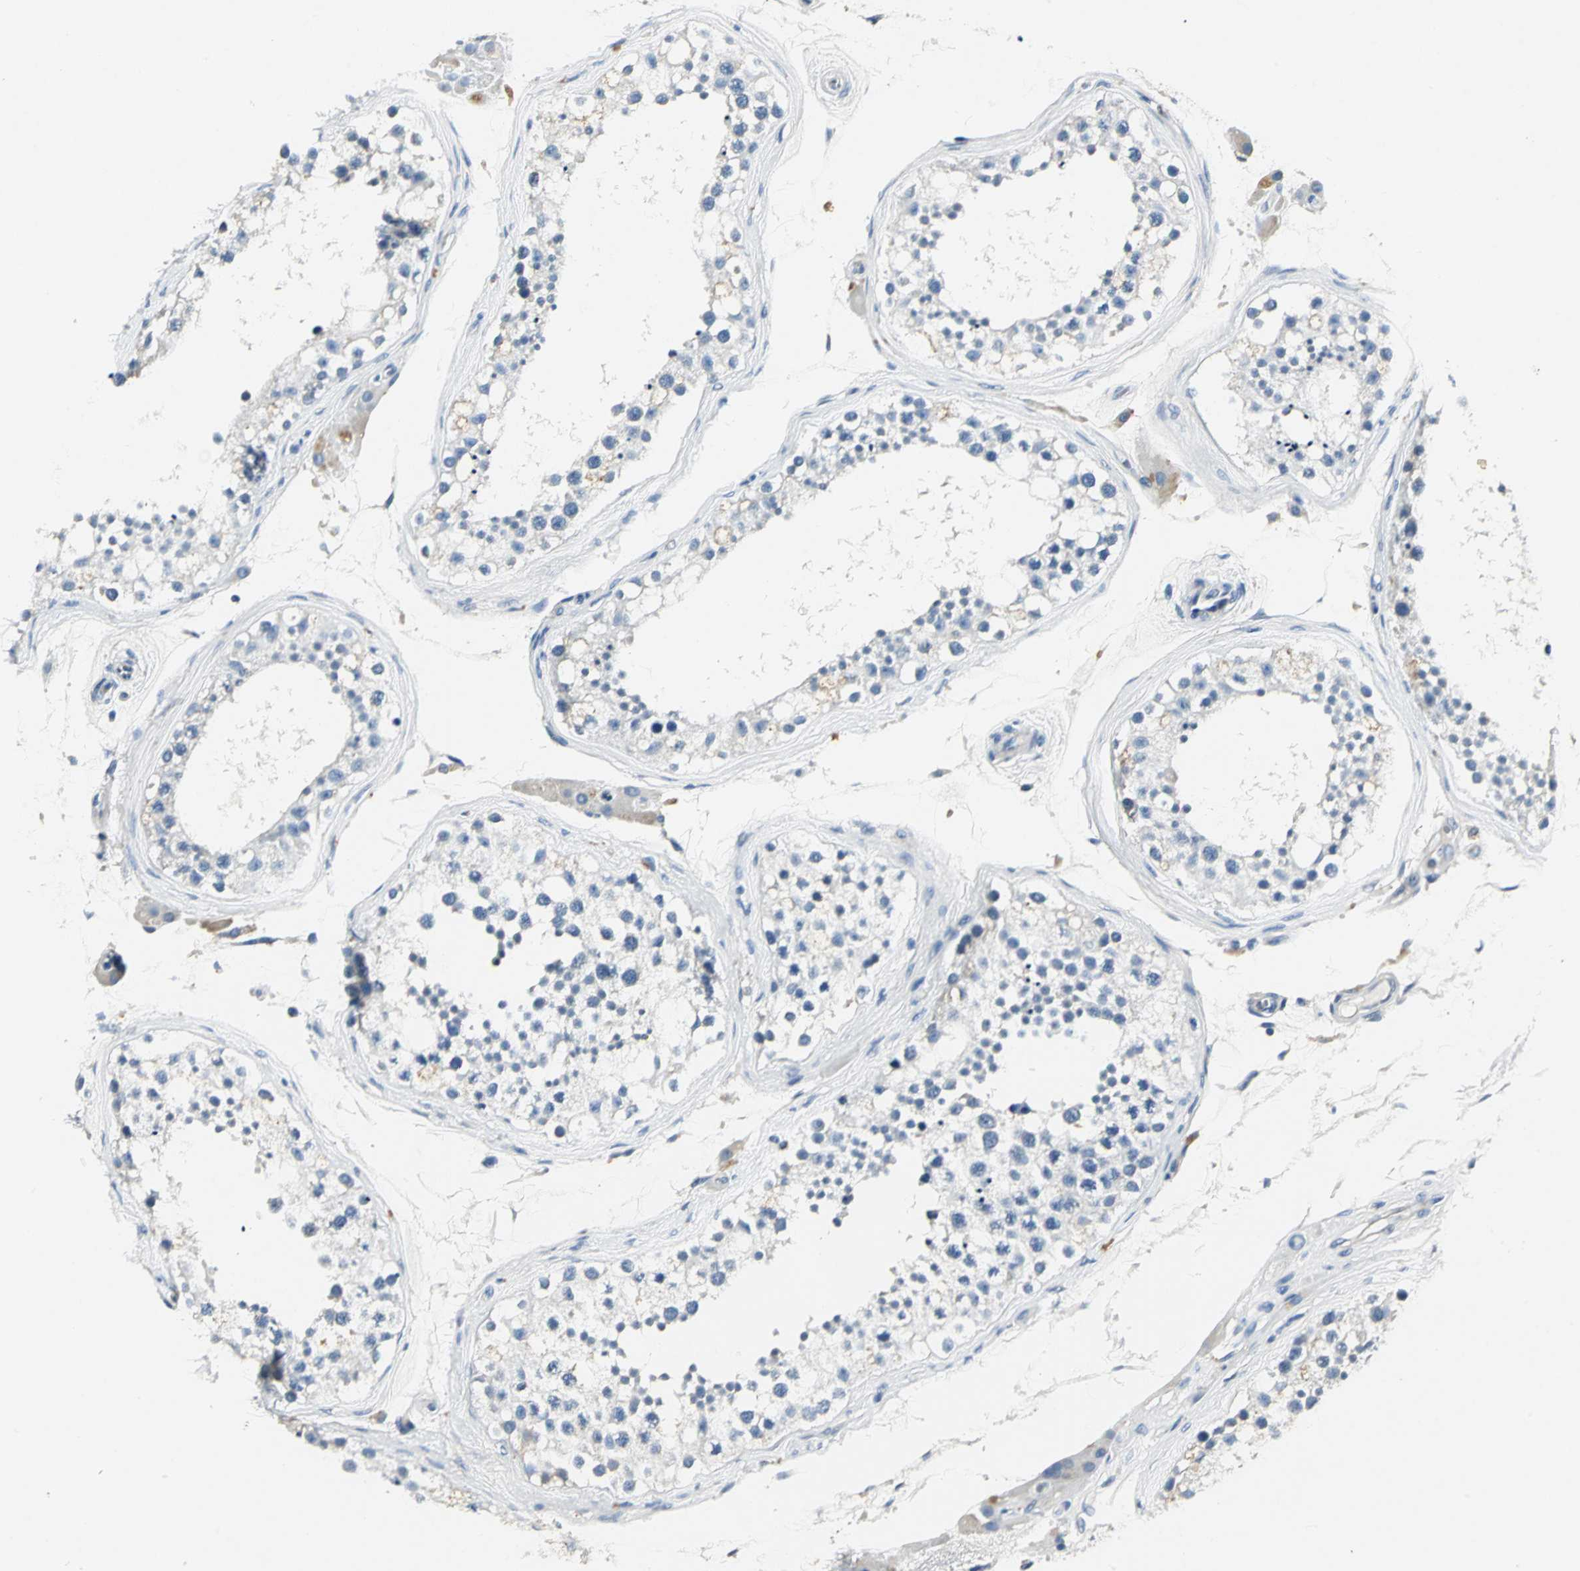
{"staining": {"intensity": "negative", "quantity": "none", "location": "none"}, "tissue": "testis", "cell_type": "Cells in seminiferous ducts", "image_type": "normal", "snomed": [{"axis": "morphology", "description": "Normal tissue, NOS"}, {"axis": "topography", "description": "Testis"}], "caption": "Micrograph shows no protein staining in cells in seminiferous ducts of benign testis.", "gene": "RIPOR1", "patient": {"sex": "male", "age": 68}}